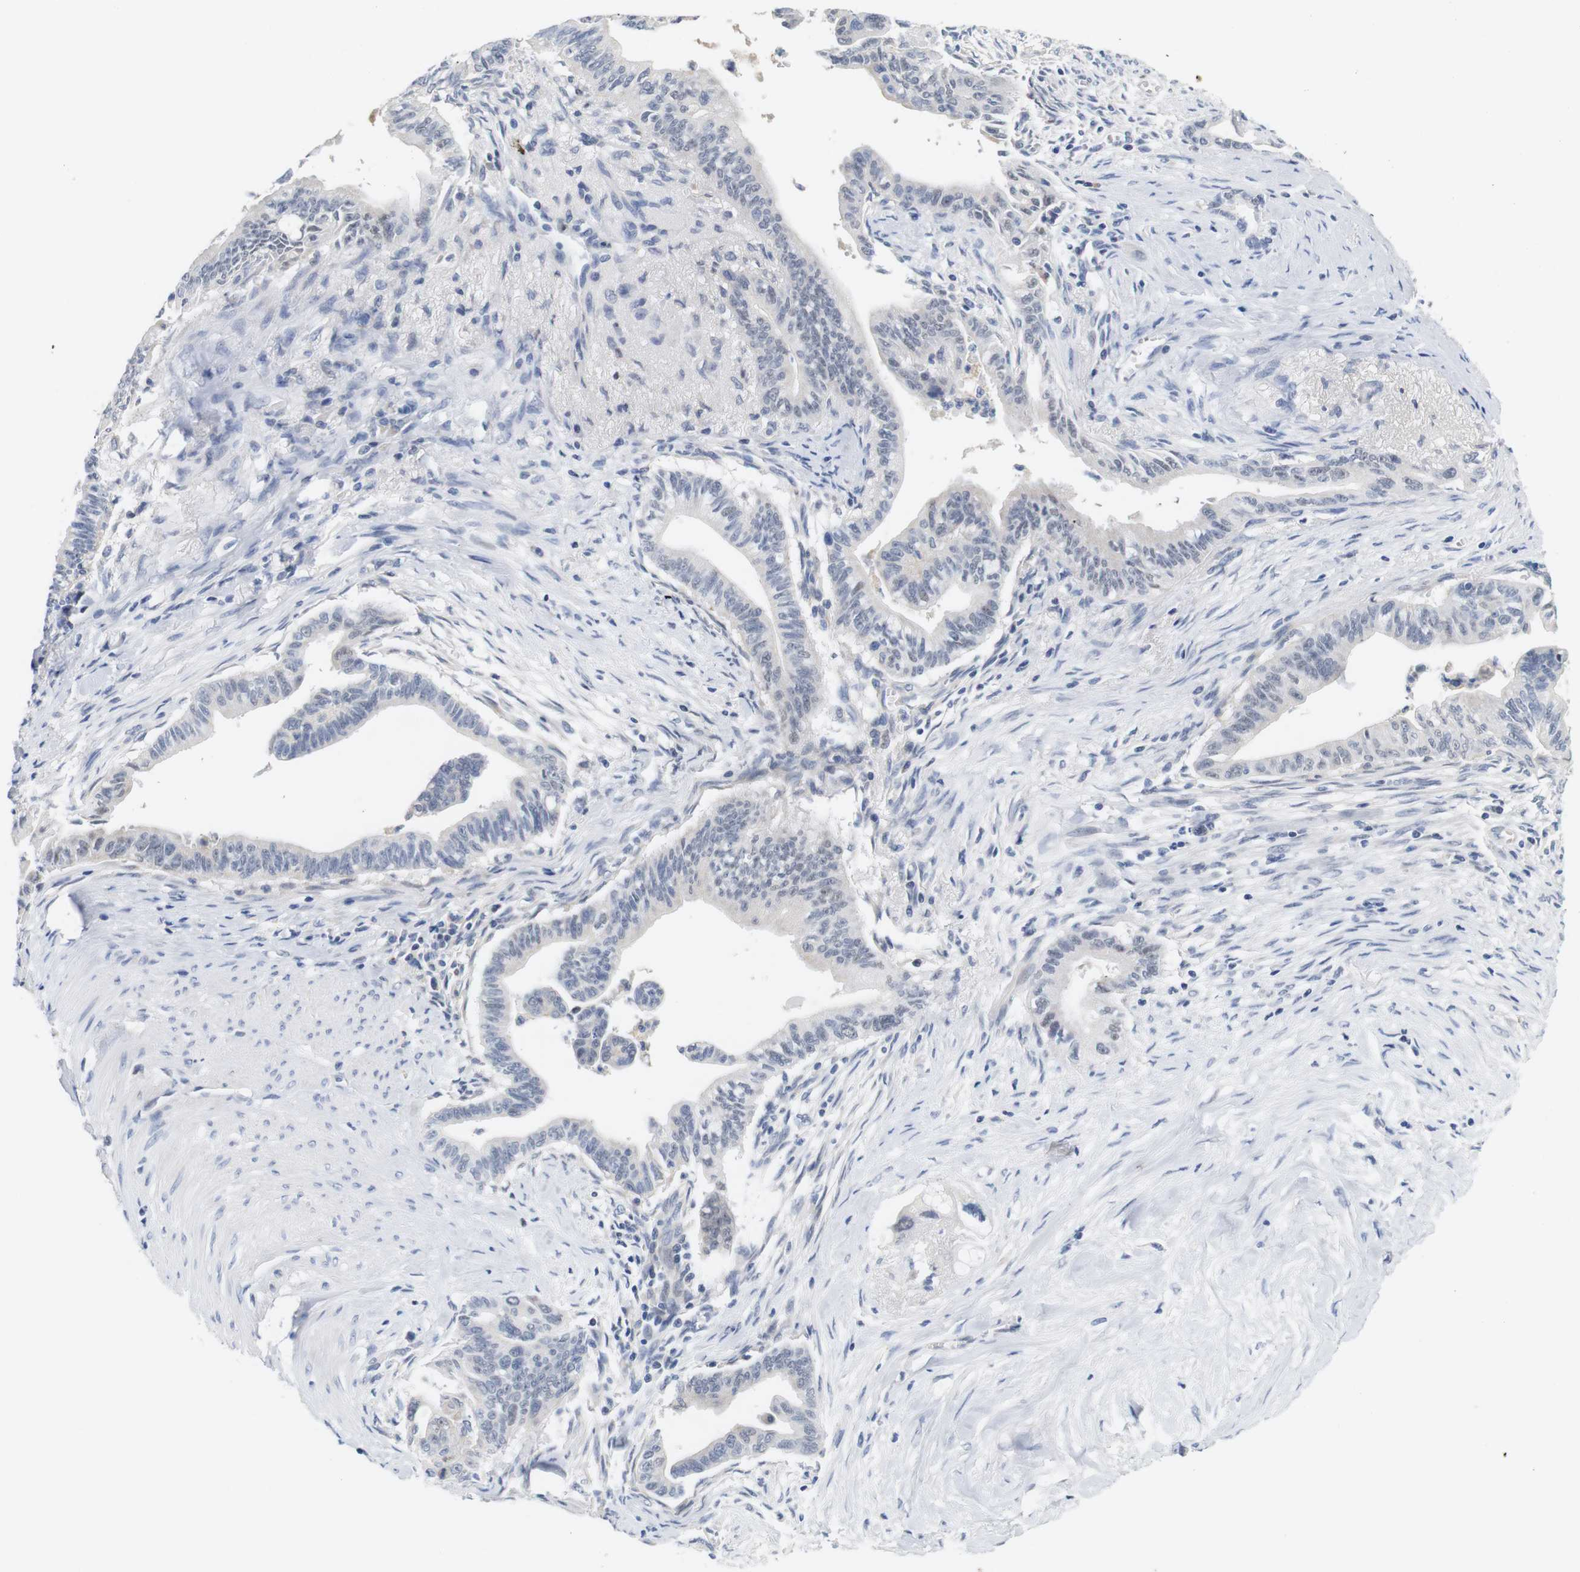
{"staining": {"intensity": "negative", "quantity": "none", "location": "none"}, "tissue": "pancreatic cancer", "cell_type": "Tumor cells", "image_type": "cancer", "snomed": [{"axis": "morphology", "description": "Adenocarcinoma, NOS"}, {"axis": "topography", "description": "Pancreas"}], "caption": "High magnification brightfield microscopy of adenocarcinoma (pancreatic) stained with DAB (3,3'-diaminobenzidine) (brown) and counterstained with hematoxylin (blue): tumor cells show no significant staining.", "gene": "OTOF", "patient": {"sex": "male", "age": 70}}